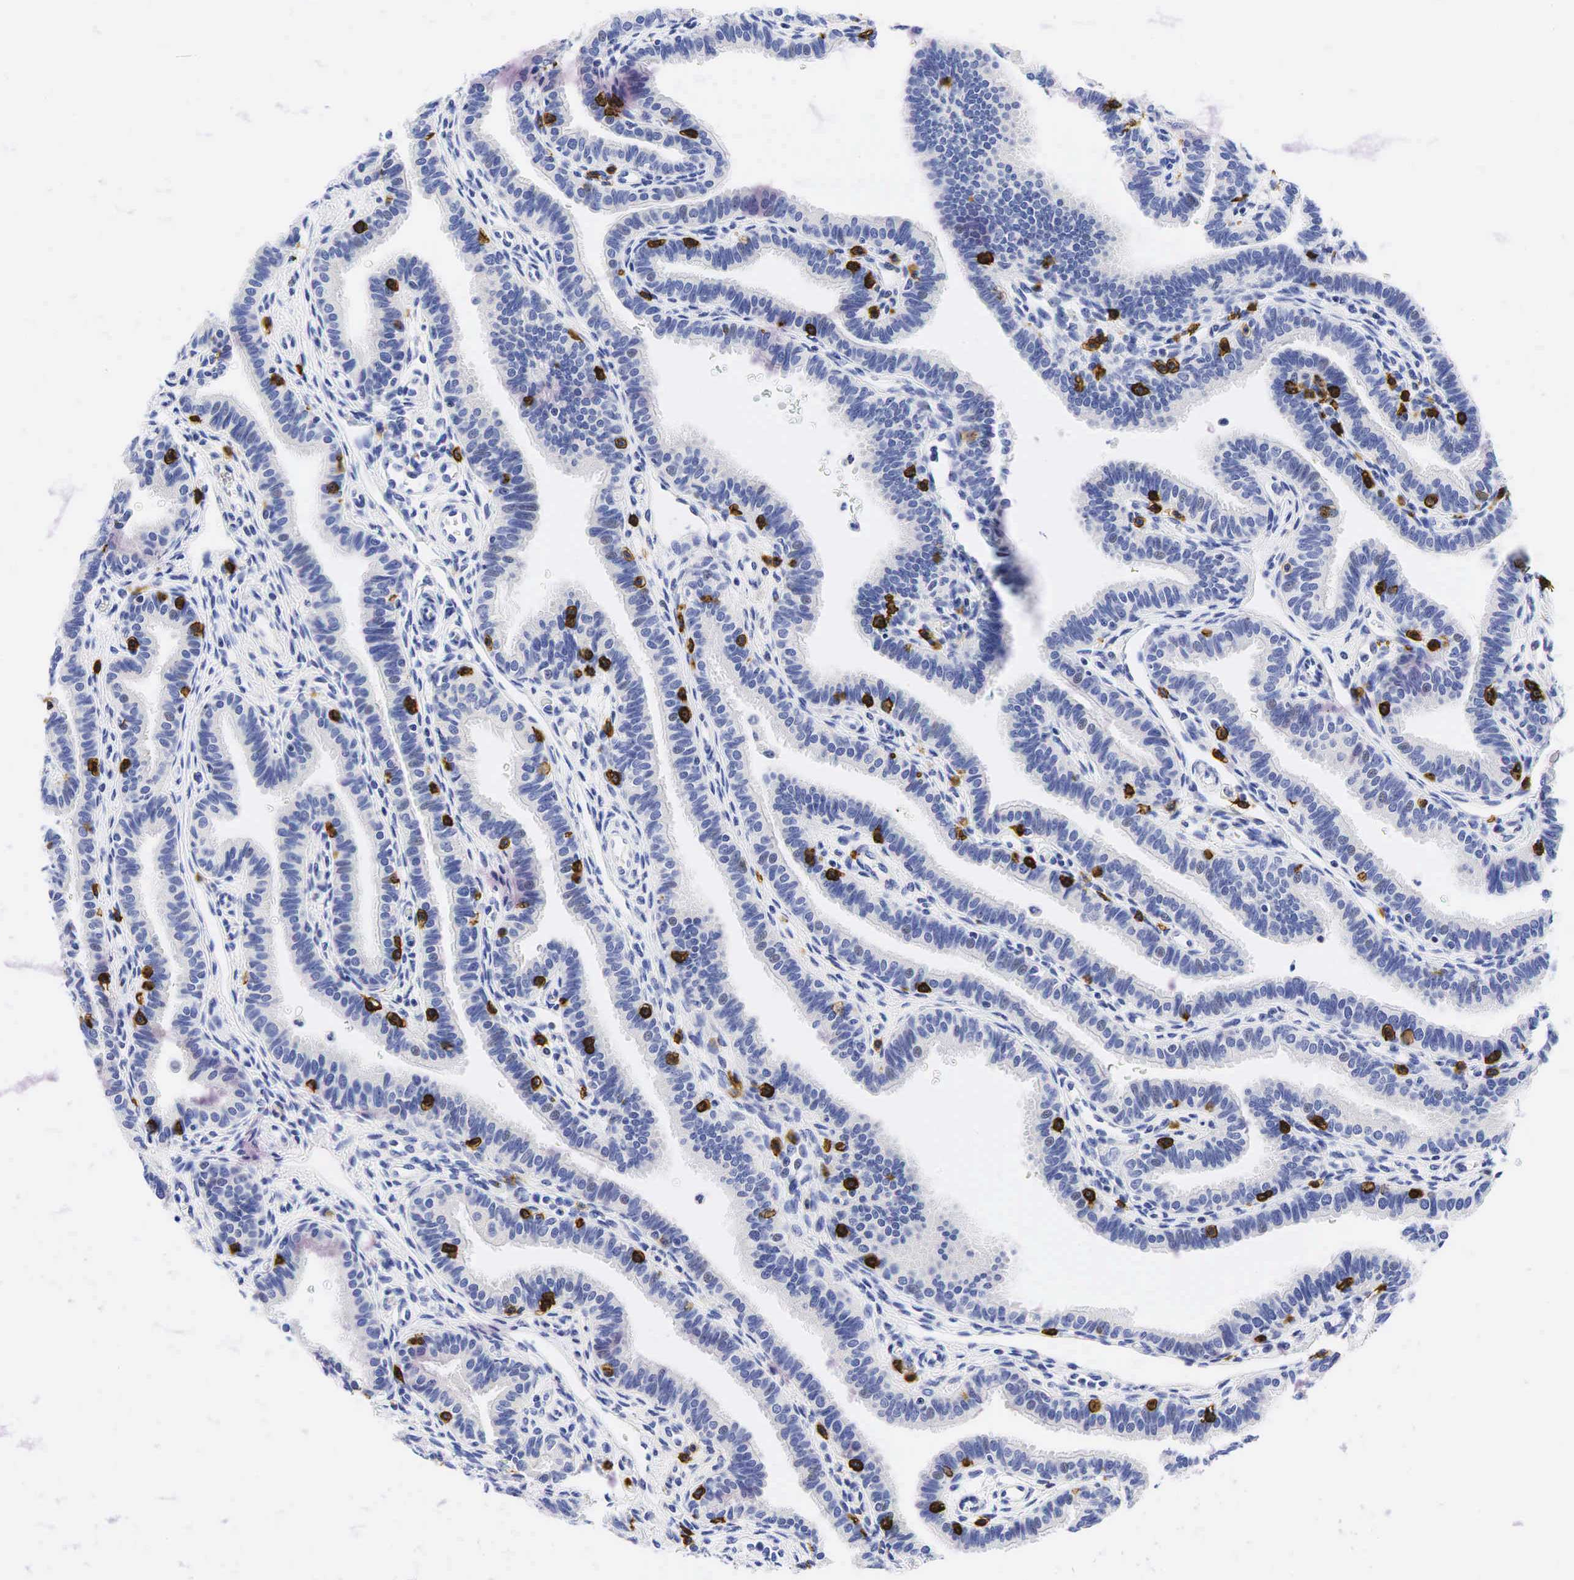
{"staining": {"intensity": "negative", "quantity": "none", "location": "none"}, "tissue": "fallopian tube", "cell_type": "Glandular cells", "image_type": "normal", "snomed": [{"axis": "morphology", "description": "Normal tissue, NOS"}, {"axis": "topography", "description": "Fallopian tube"}], "caption": "Photomicrograph shows no protein positivity in glandular cells of benign fallopian tube.", "gene": "CD8A", "patient": {"sex": "female", "age": 32}}